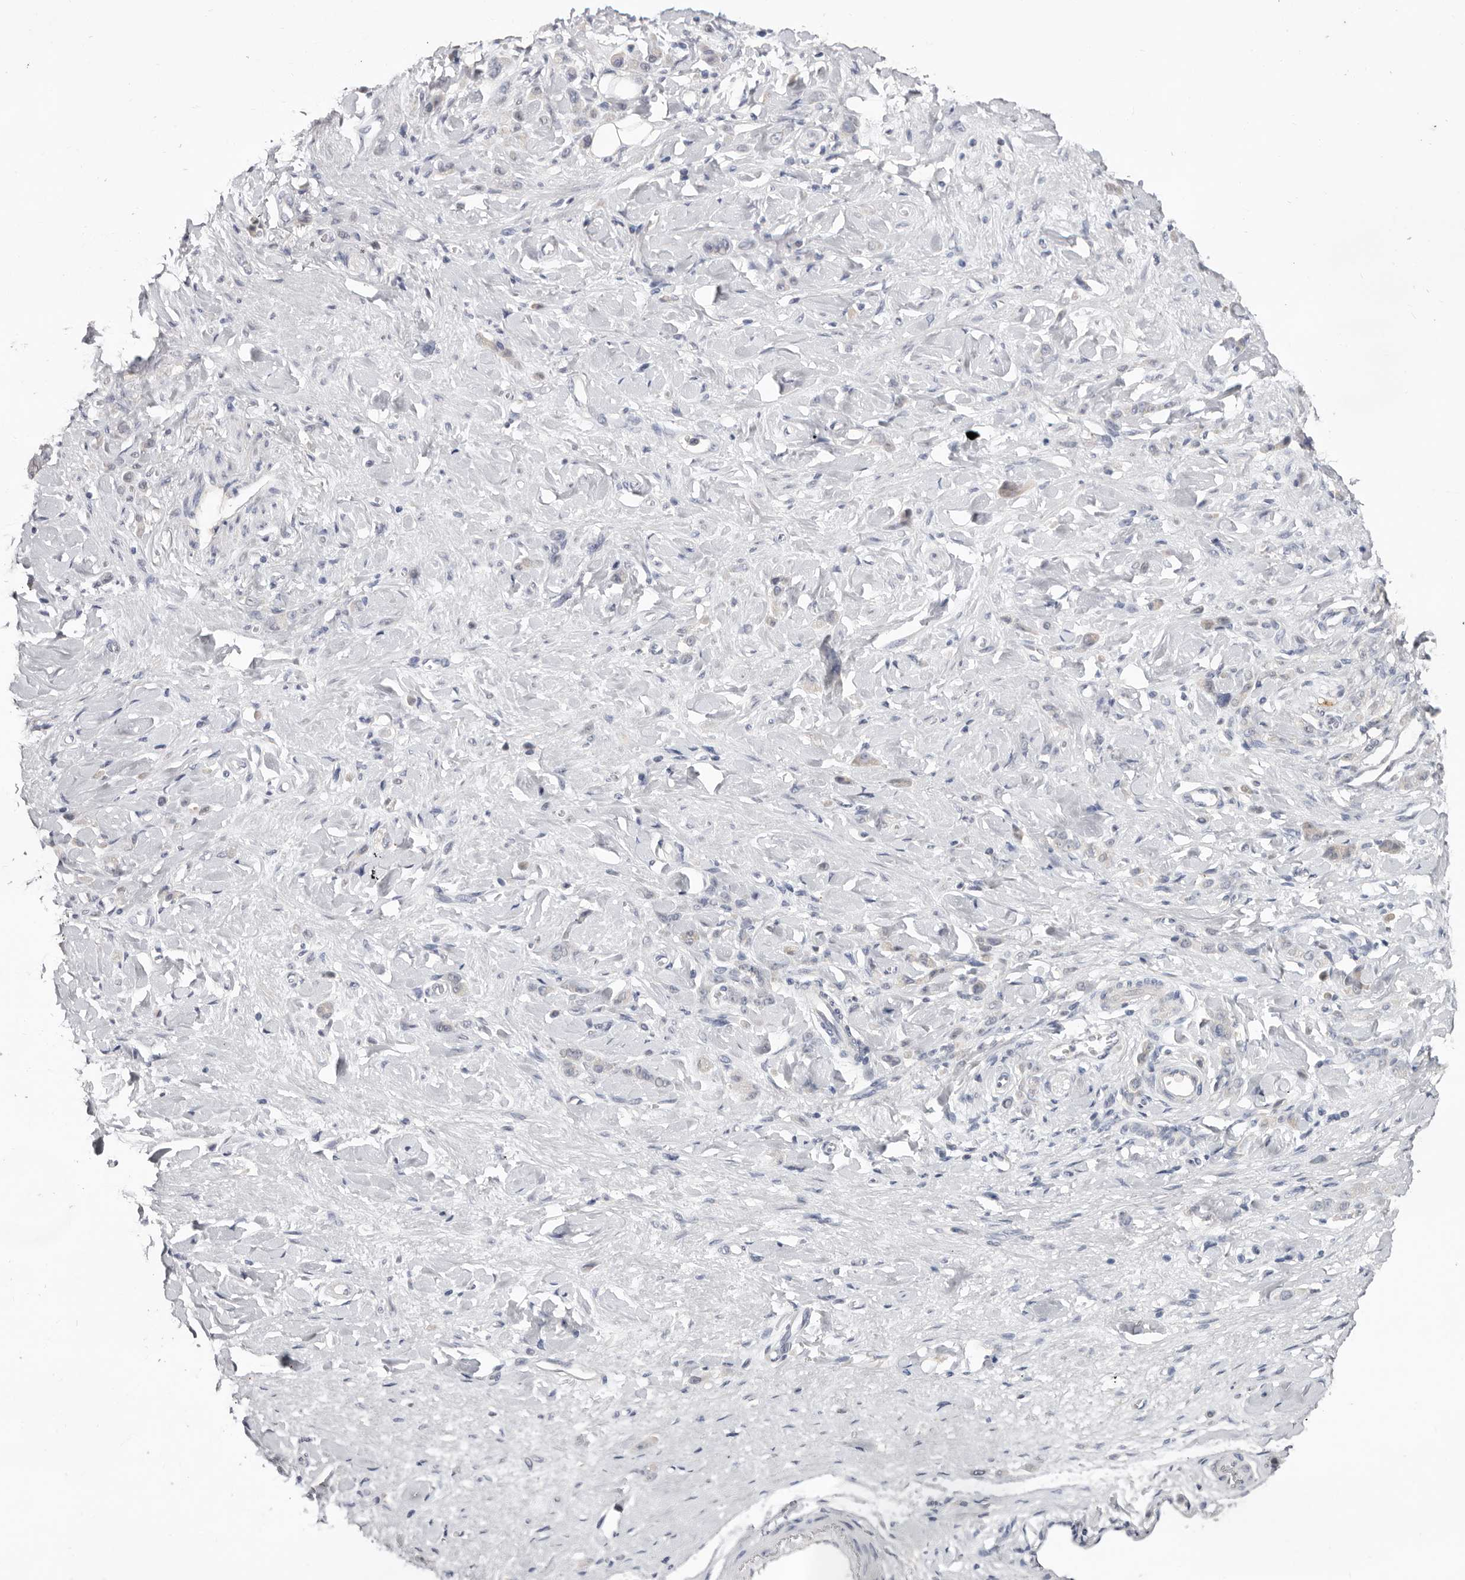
{"staining": {"intensity": "negative", "quantity": "none", "location": "none"}, "tissue": "stomach cancer", "cell_type": "Tumor cells", "image_type": "cancer", "snomed": [{"axis": "morphology", "description": "Normal tissue, NOS"}, {"axis": "morphology", "description": "Adenocarcinoma, NOS"}, {"axis": "topography", "description": "Stomach"}], "caption": "Stomach cancer stained for a protein using immunohistochemistry (IHC) shows no staining tumor cells.", "gene": "DOP1A", "patient": {"sex": "male", "age": 82}}